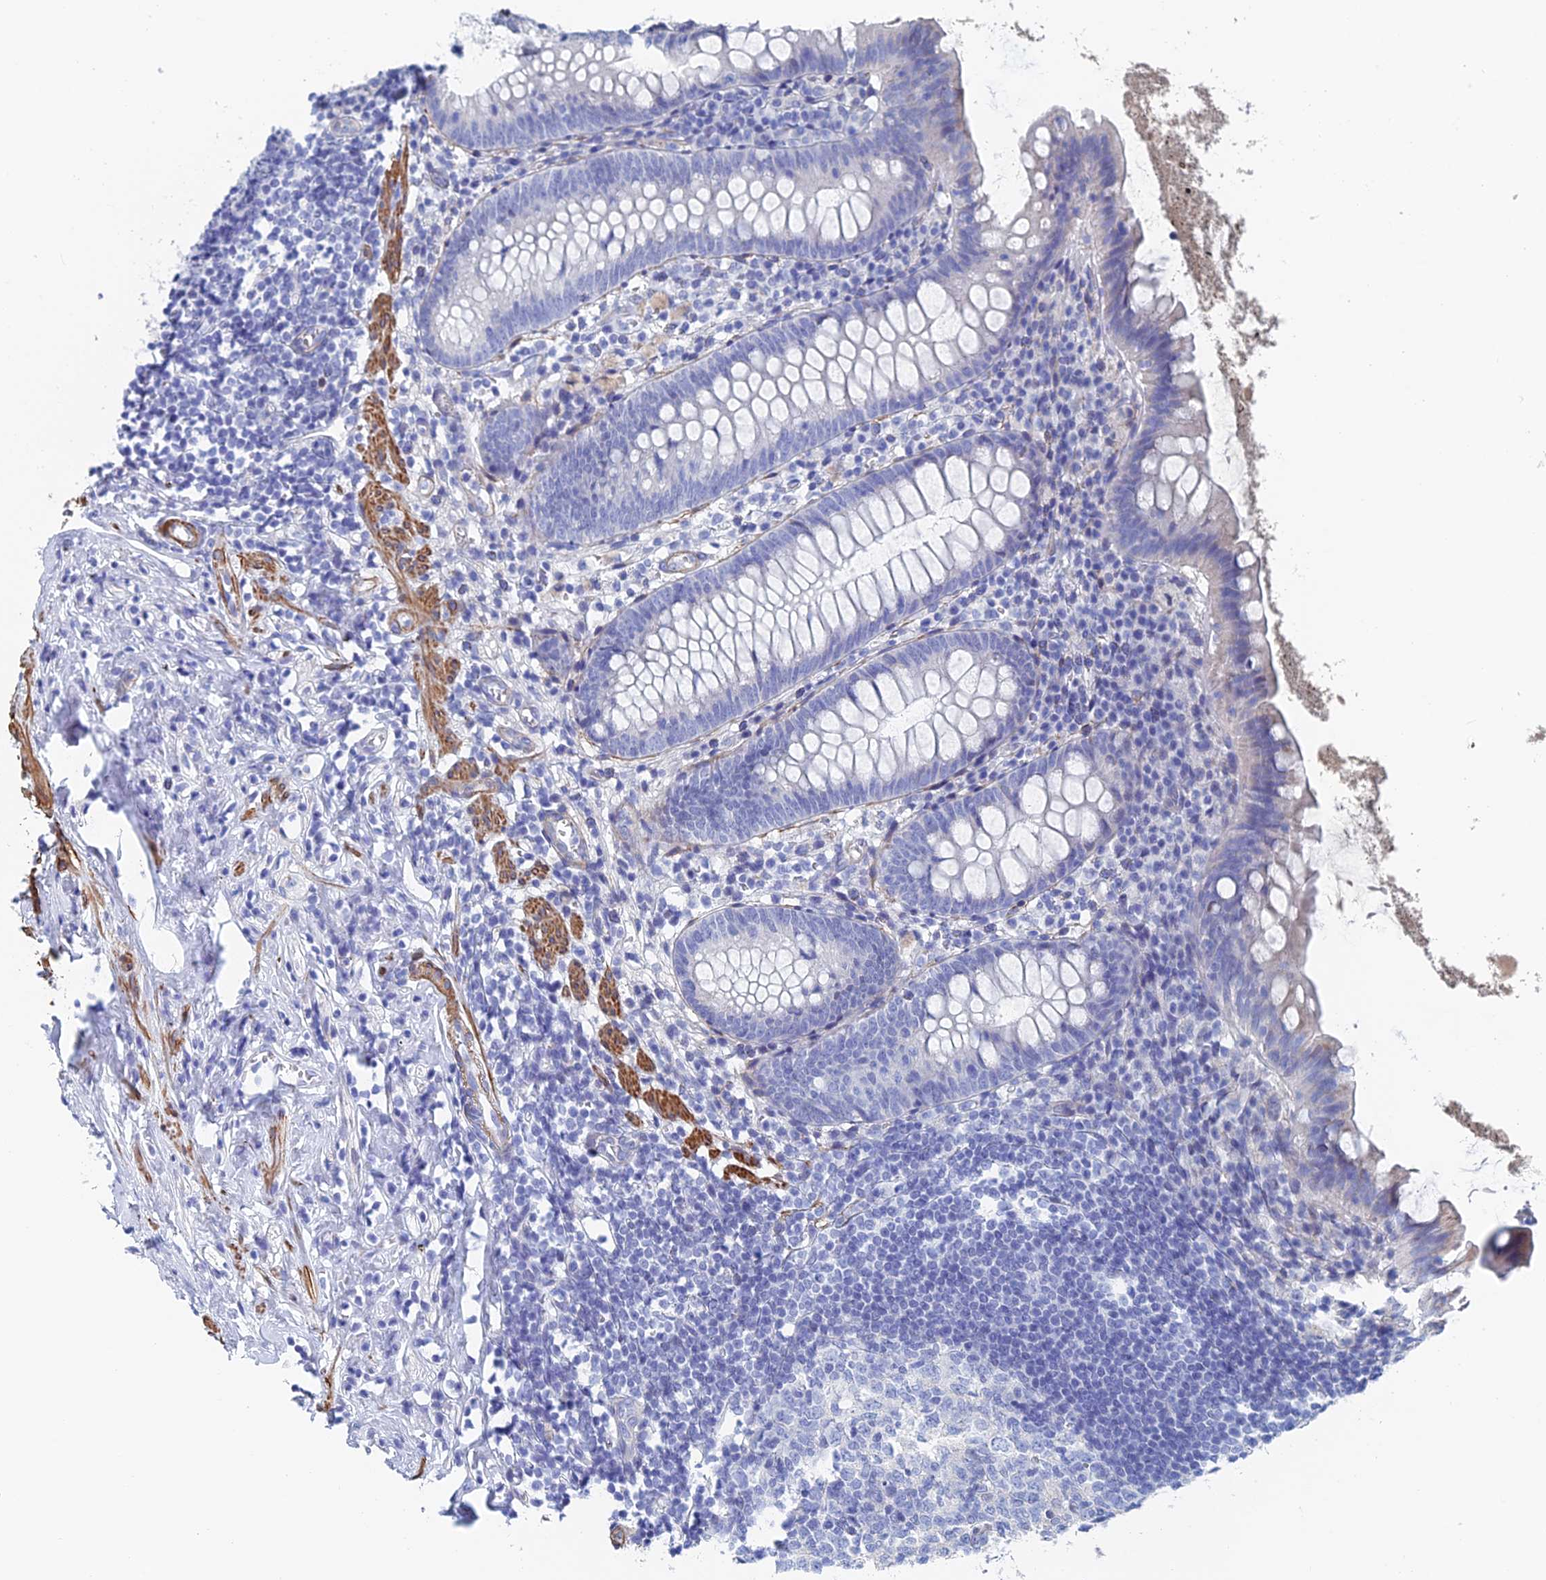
{"staining": {"intensity": "negative", "quantity": "none", "location": "none"}, "tissue": "appendix", "cell_type": "Glandular cells", "image_type": "normal", "snomed": [{"axis": "morphology", "description": "Normal tissue, NOS"}, {"axis": "topography", "description": "Appendix"}], "caption": "Human appendix stained for a protein using immunohistochemistry shows no staining in glandular cells.", "gene": "KCNK18", "patient": {"sex": "female", "age": 51}}